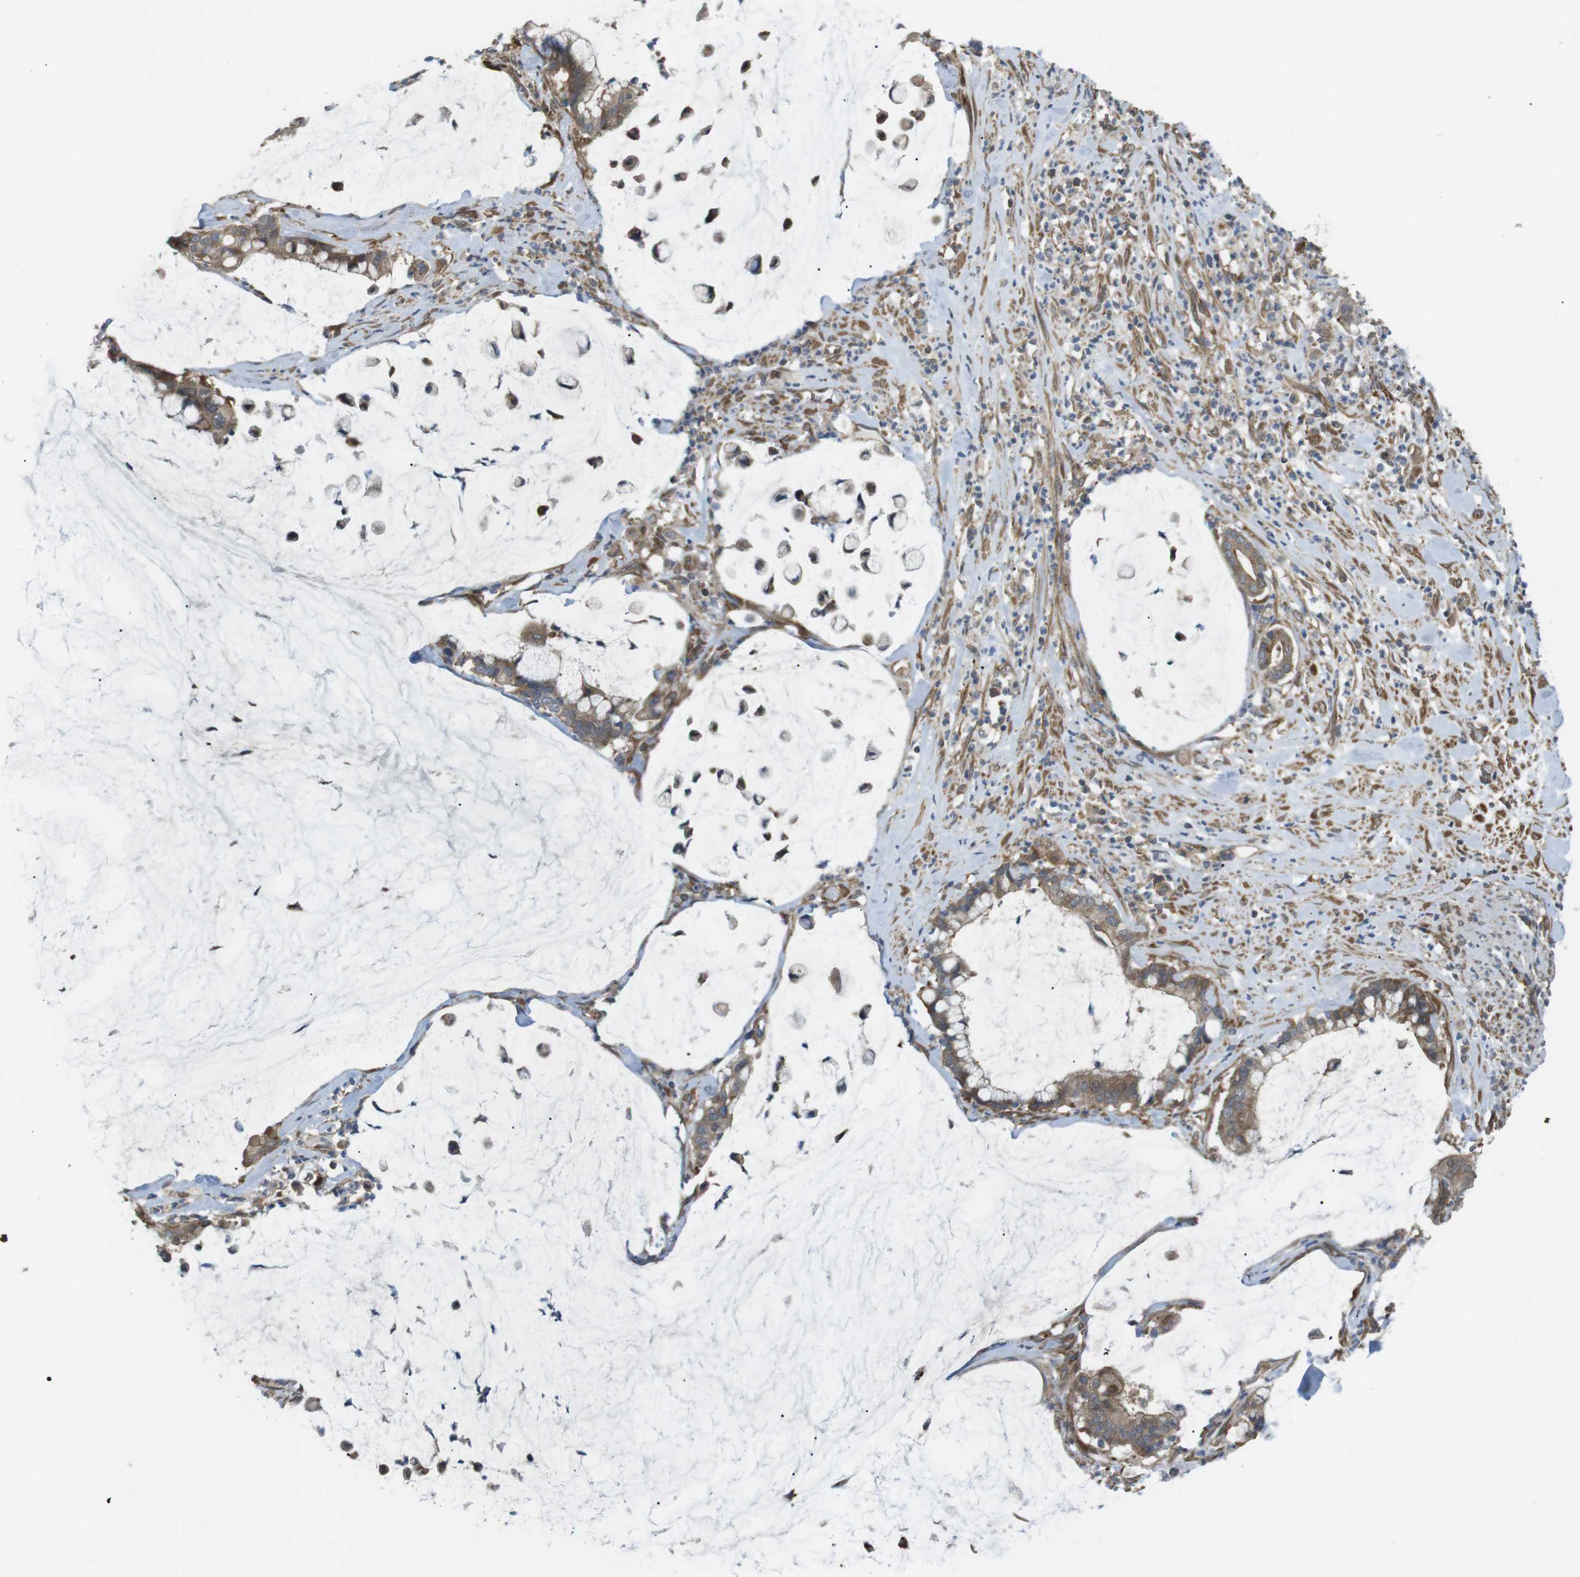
{"staining": {"intensity": "moderate", "quantity": ">75%", "location": "cytoplasmic/membranous"}, "tissue": "pancreatic cancer", "cell_type": "Tumor cells", "image_type": "cancer", "snomed": [{"axis": "morphology", "description": "Adenocarcinoma, NOS"}, {"axis": "topography", "description": "Pancreas"}], "caption": "High-magnification brightfield microscopy of adenocarcinoma (pancreatic) stained with DAB (brown) and counterstained with hematoxylin (blue). tumor cells exhibit moderate cytoplasmic/membranous expression is present in about>75% of cells. (DAB (3,3'-diaminobenzidine) = brown stain, brightfield microscopy at high magnification).", "gene": "KANK2", "patient": {"sex": "male", "age": 41}}